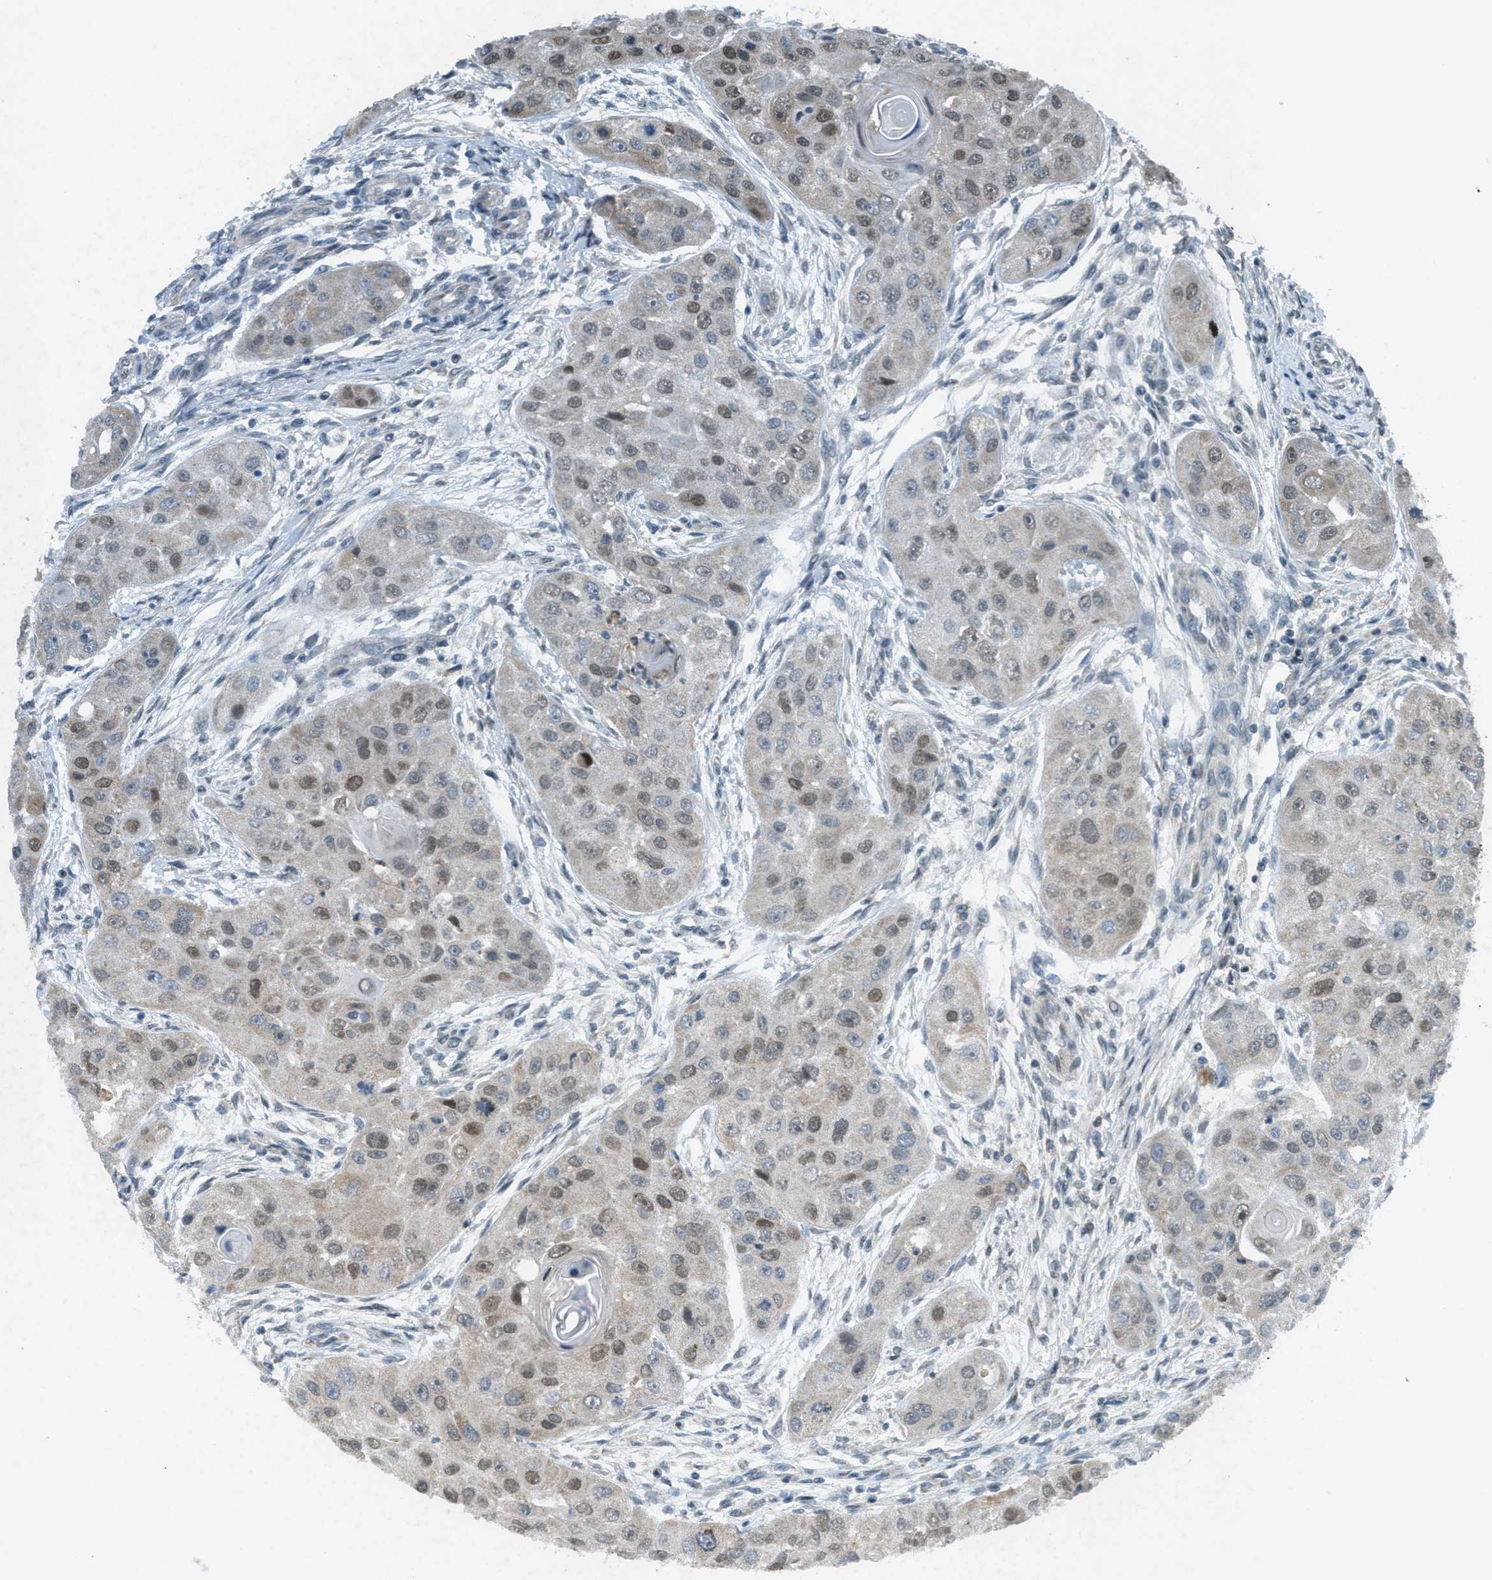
{"staining": {"intensity": "moderate", "quantity": "25%-75%", "location": "nuclear"}, "tissue": "head and neck cancer", "cell_type": "Tumor cells", "image_type": "cancer", "snomed": [{"axis": "morphology", "description": "Normal tissue, NOS"}, {"axis": "morphology", "description": "Squamous cell carcinoma, NOS"}, {"axis": "topography", "description": "Skeletal muscle"}, {"axis": "topography", "description": "Head-Neck"}], "caption": "Protein expression analysis of head and neck cancer (squamous cell carcinoma) shows moderate nuclear staining in approximately 25%-75% of tumor cells. (DAB (3,3'-diaminobenzidine) = brown stain, brightfield microscopy at high magnification).", "gene": "TCF20", "patient": {"sex": "male", "age": 51}}